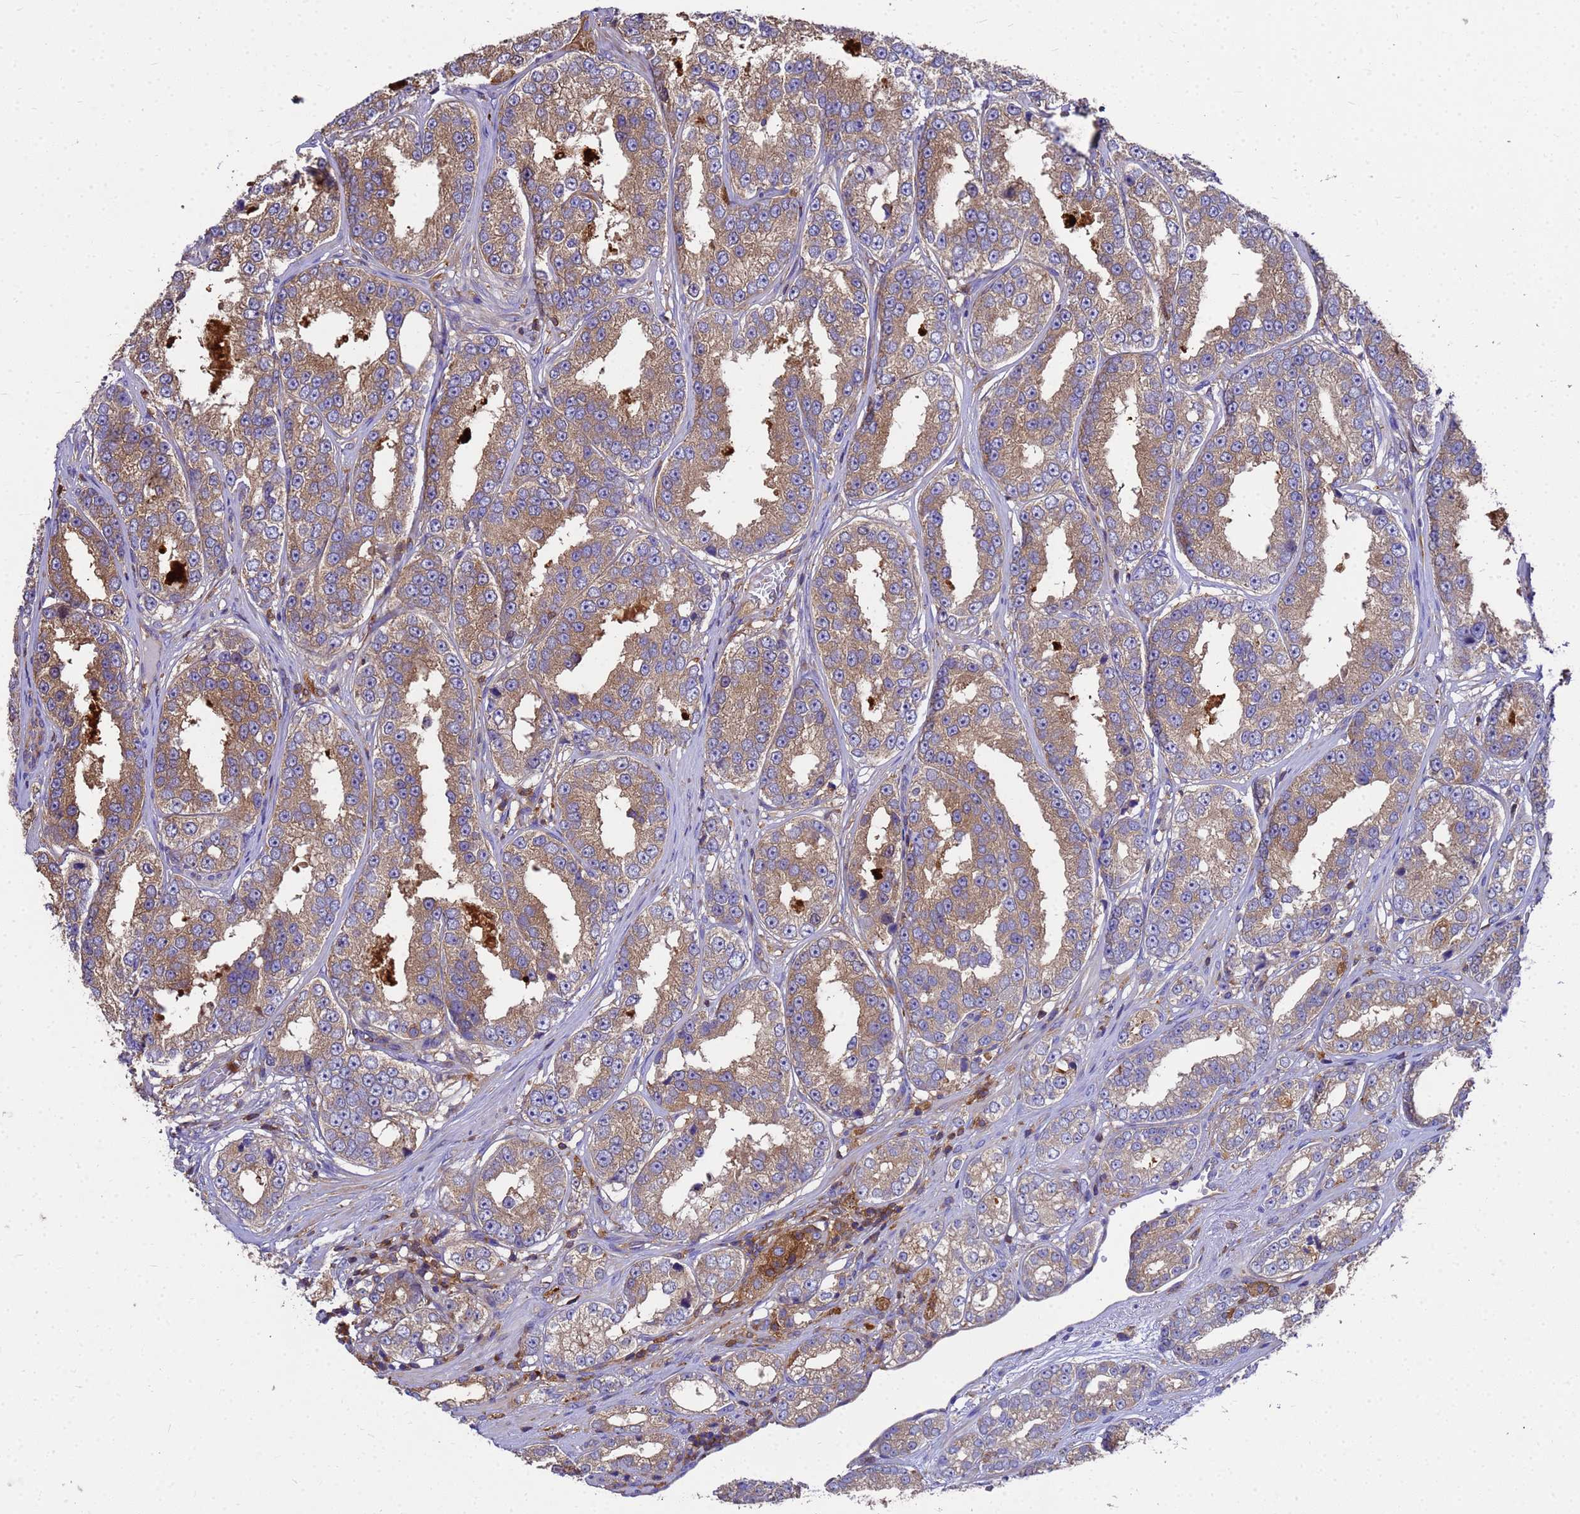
{"staining": {"intensity": "moderate", "quantity": ">75%", "location": "cytoplasmic/membranous"}, "tissue": "prostate cancer", "cell_type": "Tumor cells", "image_type": "cancer", "snomed": [{"axis": "morphology", "description": "Normal tissue, NOS"}, {"axis": "morphology", "description": "Adenocarcinoma, High grade"}, {"axis": "topography", "description": "Prostate"}], "caption": "A brown stain highlights moderate cytoplasmic/membranous staining of a protein in human high-grade adenocarcinoma (prostate) tumor cells.", "gene": "ZNF235", "patient": {"sex": "male", "age": 83}}